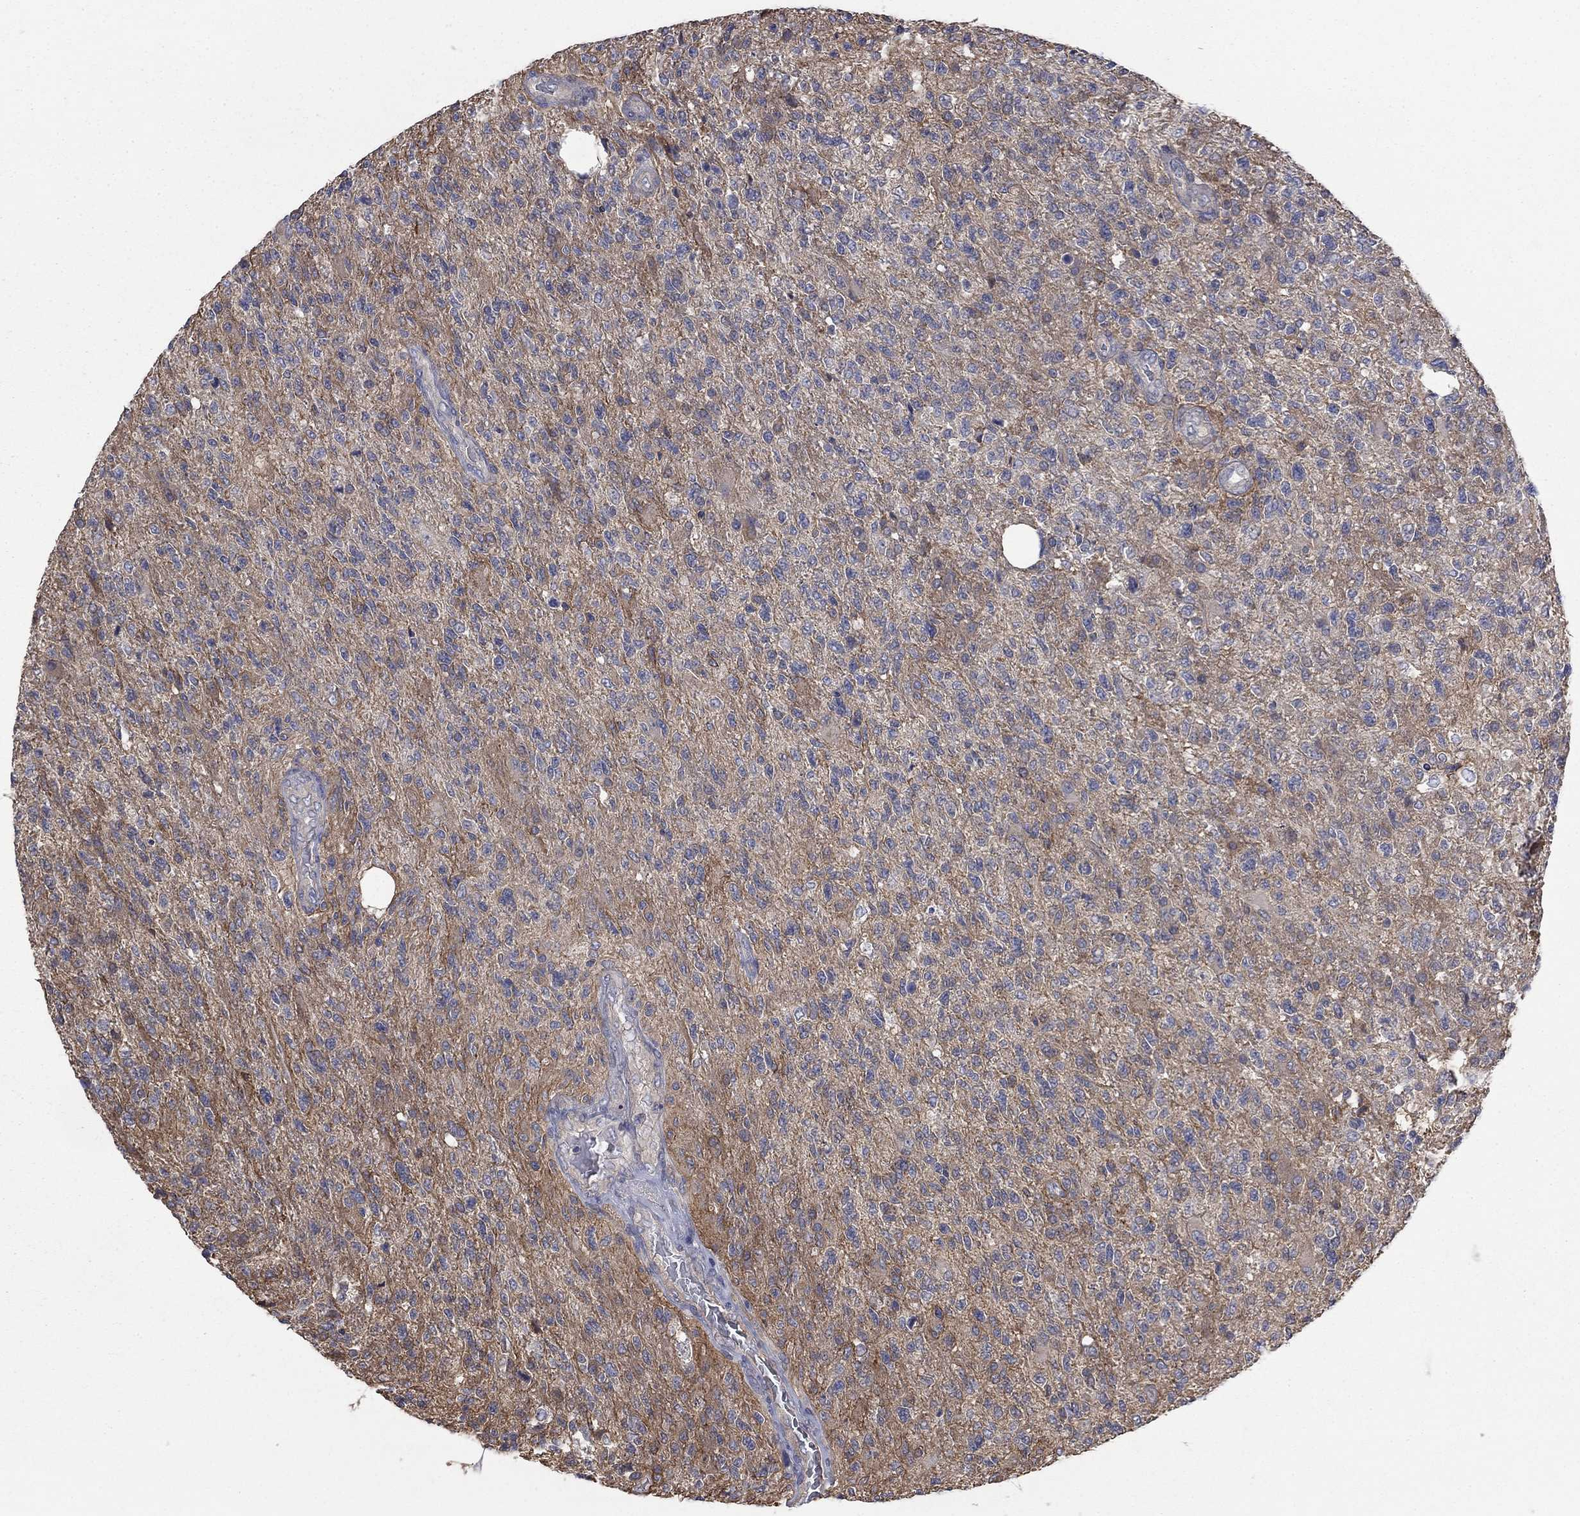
{"staining": {"intensity": "negative", "quantity": "none", "location": "none"}, "tissue": "glioma", "cell_type": "Tumor cells", "image_type": "cancer", "snomed": [{"axis": "morphology", "description": "Glioma, malignant, High grade"}, {"axis": "topography", "description": "Brain"}], "caption": "Human glioma stained for a protein using IHC reveals no staining in tumor cells.", "gene": "PDZD2", "patient": {"sex": "male", "age": 56}}